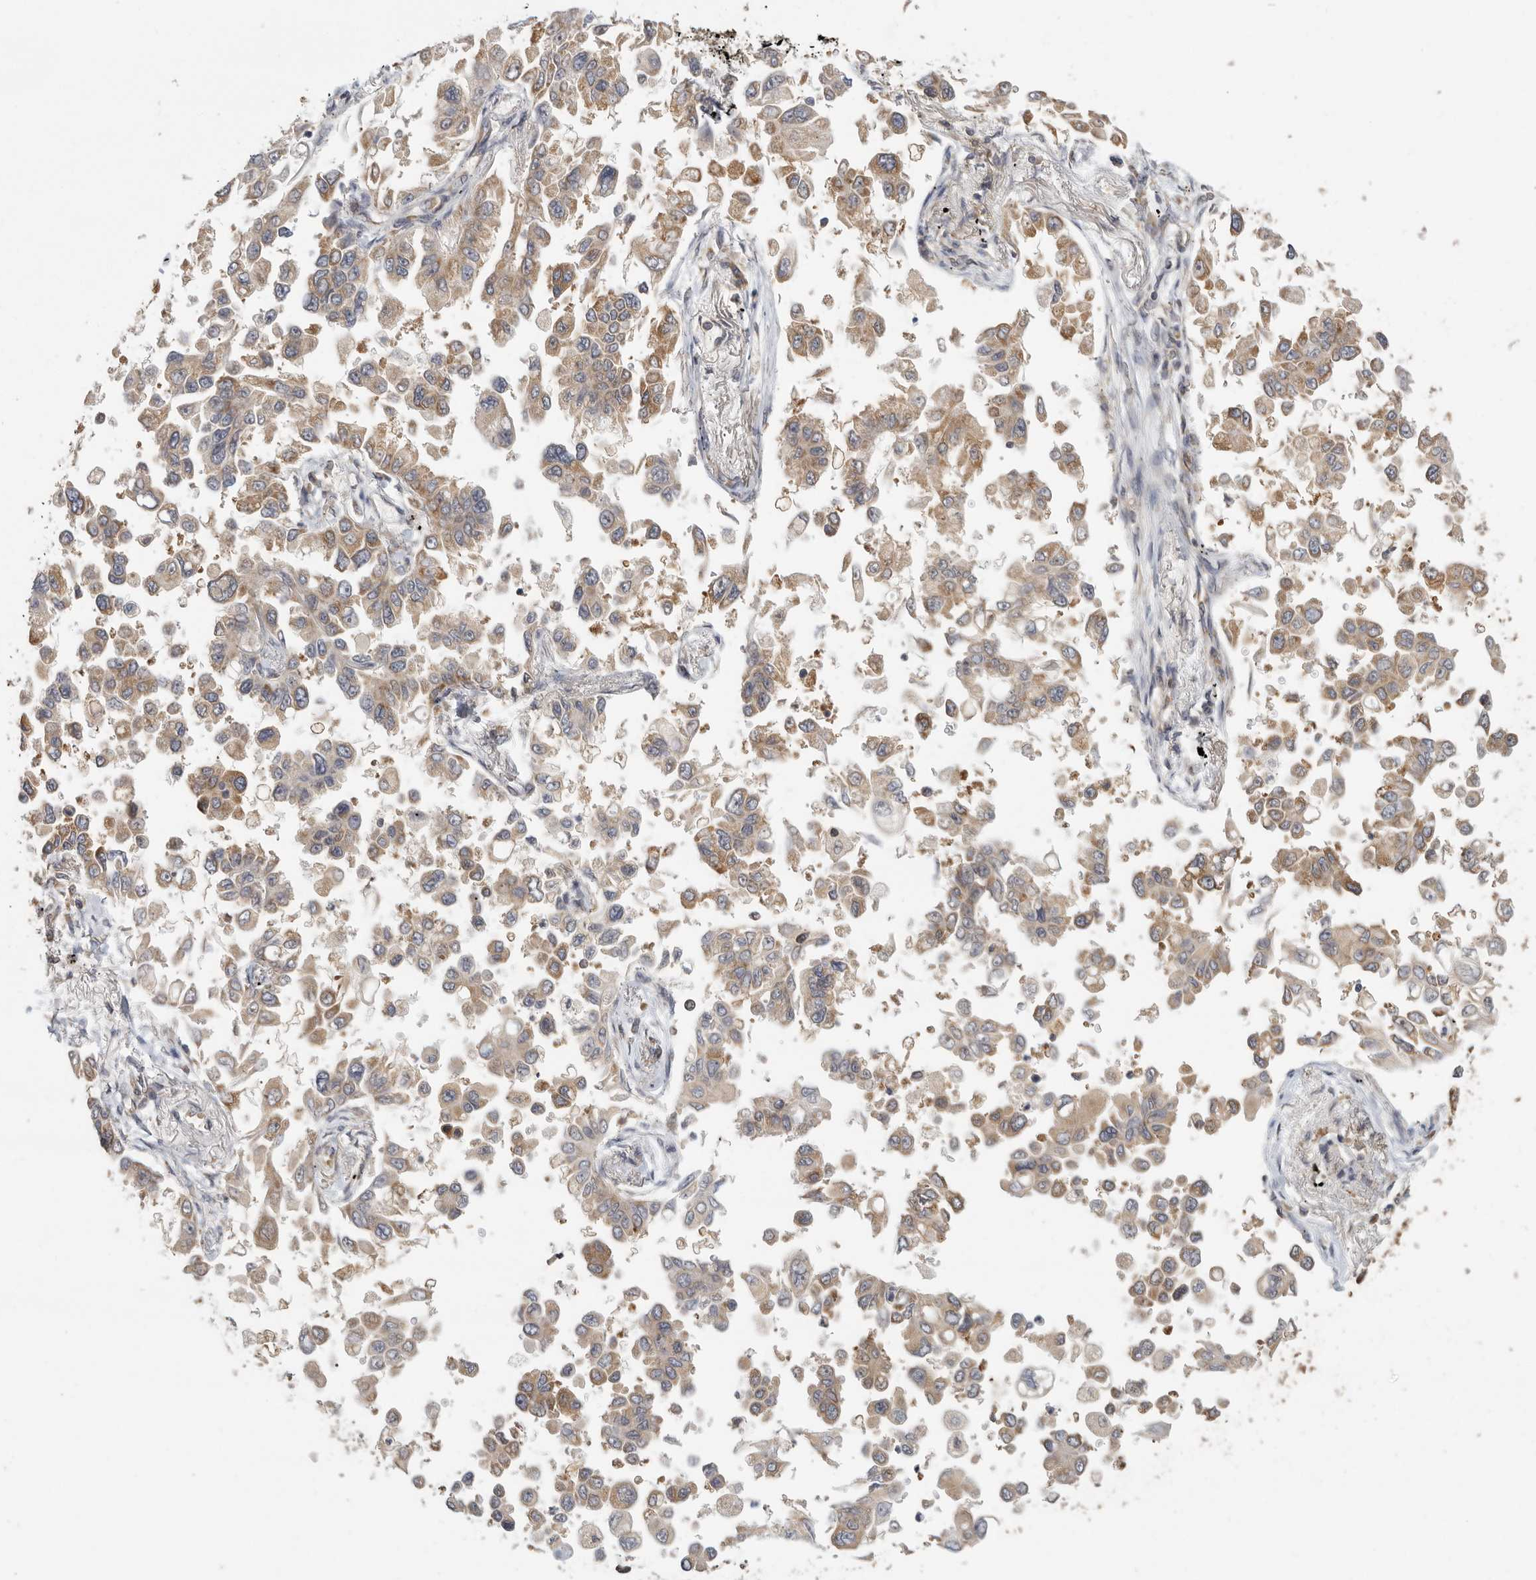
{"staining": {"intensity": "moderate", "quantity": ">75%", "location": "cytoplasmic/membranous"}, "tissue": "lung cancer", "cell_type": "Tumor cells", "image_type": "cancer", "snomed": [{"axis": "morphology", "description": "Adenocarcinoma, NOS"}, {"axis": "topography", "description": "Lung"}], "caption": "Protein expression analysis of human adenocarcinoma (lung) reveals moderate cytoplasmic/membranous positivity in approximately >75% of tumor cells.", "gene": "CCT8", "patient": {"sex": "female", "age": 67}}